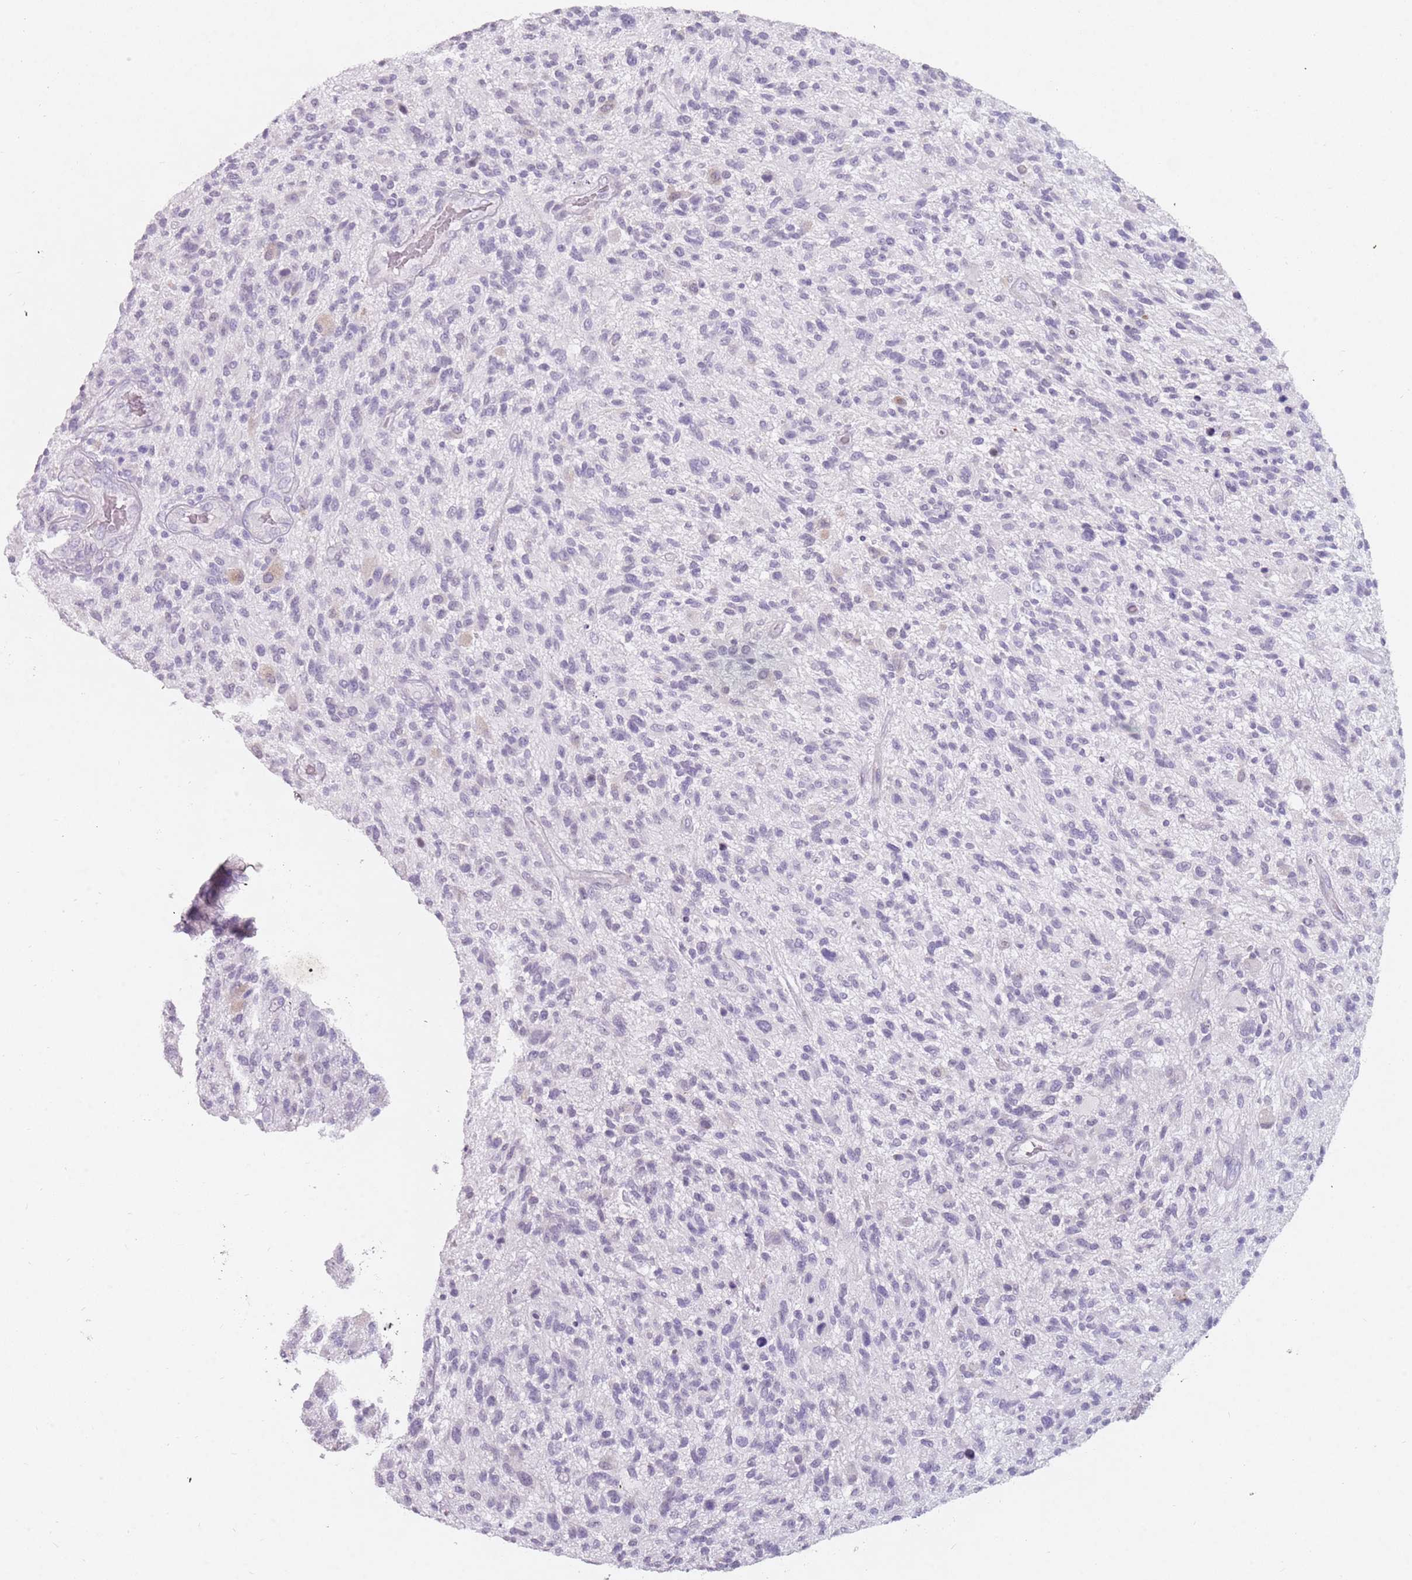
{"staining": {"intensity": "negative", "quantity": "none", "location": "none"}, "tissue": "glioma", "cell_type": "Tumor cells", "image_type": "cancer", "snomed": [{"axis": "morphology", "description": "Glioma, malignant, High grade"}, {"axis": "topography", "description": "Brain"}], "caption": "Tumor cells are negative for protein expression in human glioma.", "gene": "DDX4", "patient": {"sex": "male", "age": 47}}